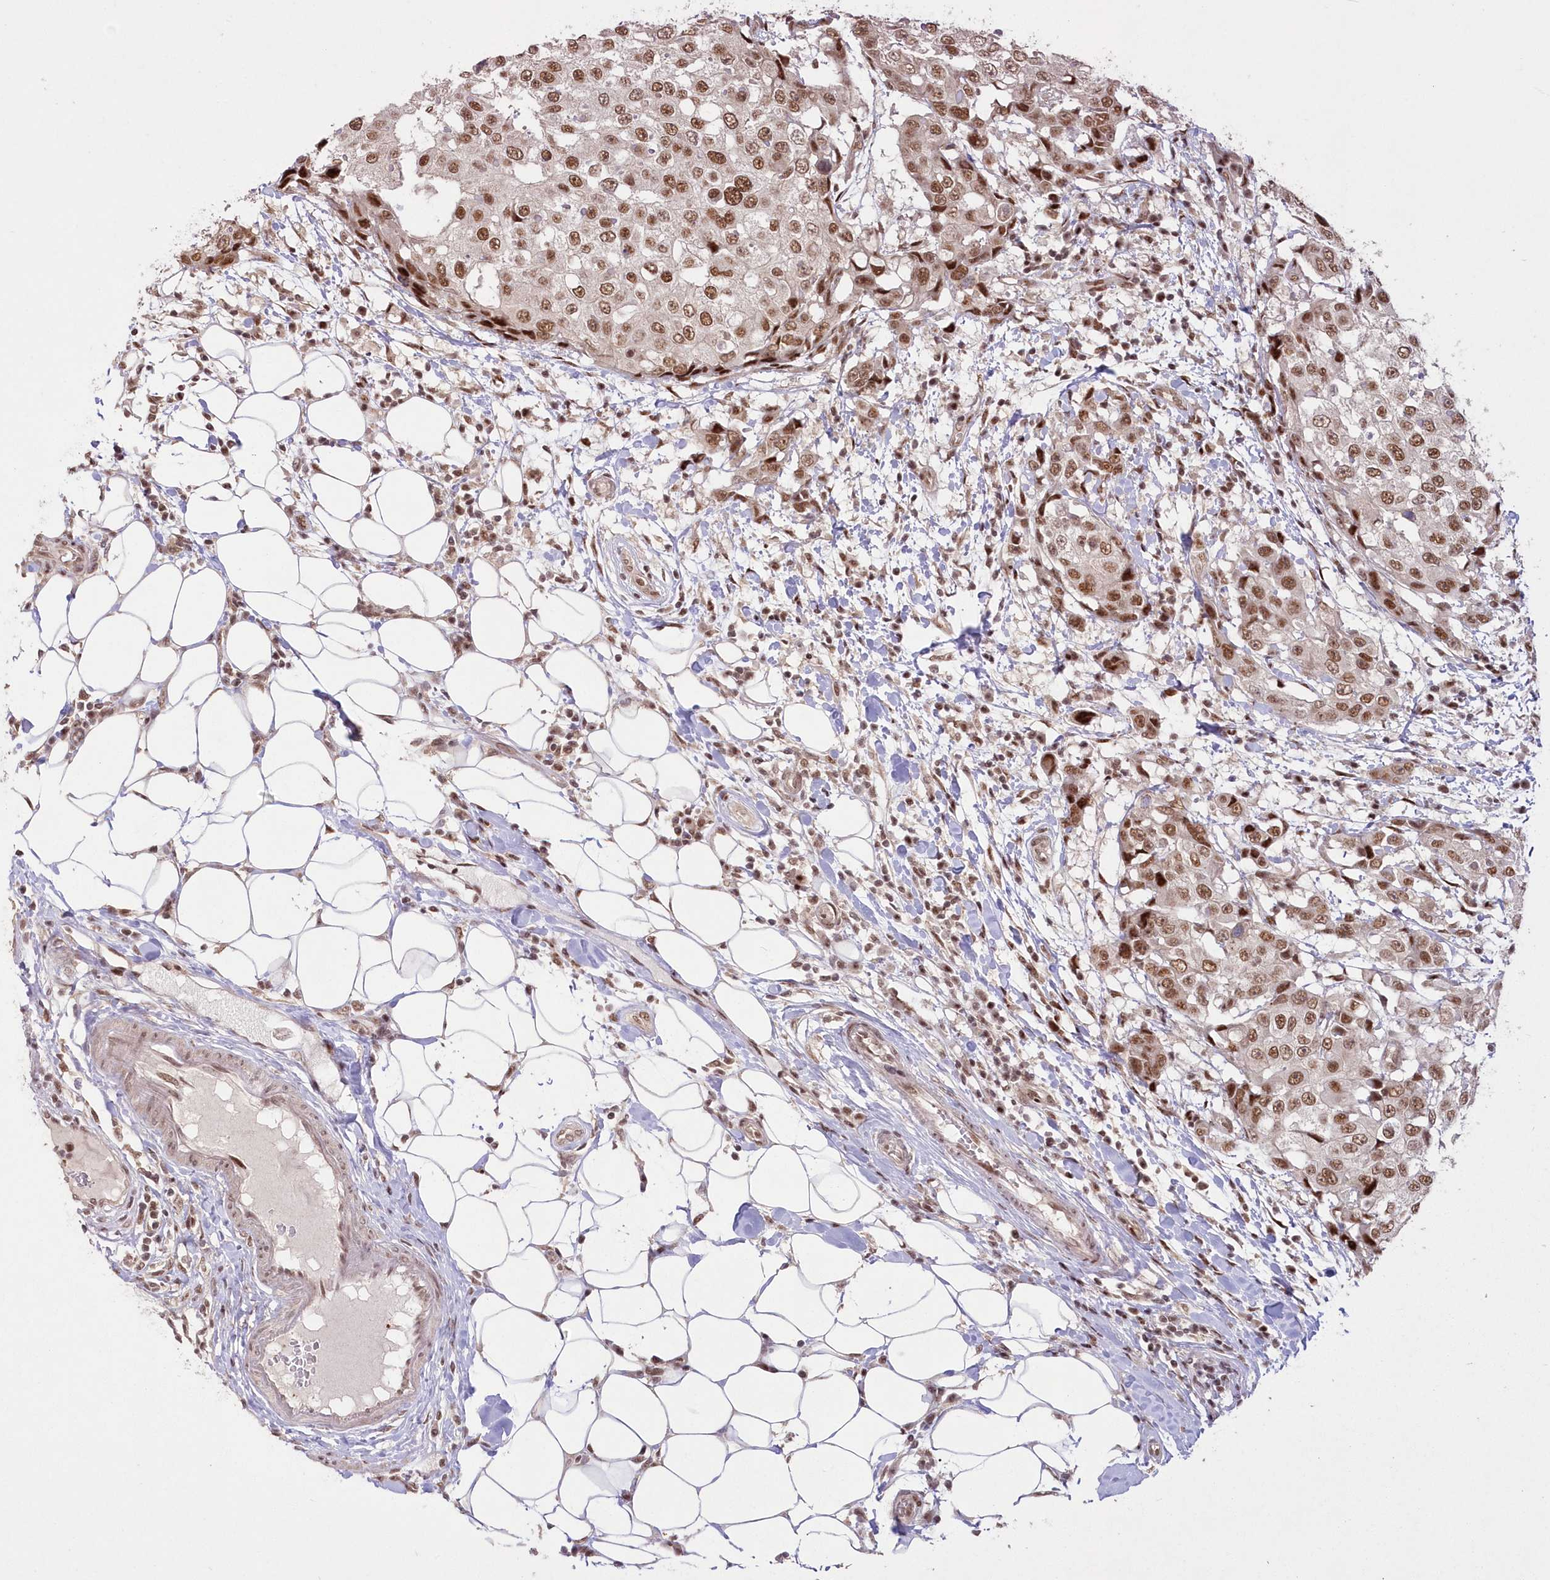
{"staining": {"intensity": "moderate", "quantity": ">75%", "location": "nuclear"}, "tissue": "breast cancer", "cell_type": "Tumor cells", "image_type": "cancer", "snomed": [{"axis": "morphology", "description": "Duct carcinoma"}, {"axis": "topography", "description": "Breast"}], "caption": "This micrograph exhibits breast cancer (intraductal carcinoma) stained with immunohistochemistry to label a protein in brown. The nuclear of tumor cells show moderate positivity for the protein. Nuclei are counter-stained blue.", "gene": "WBP1L", "patient": {"sex": "female", "age": 27}}